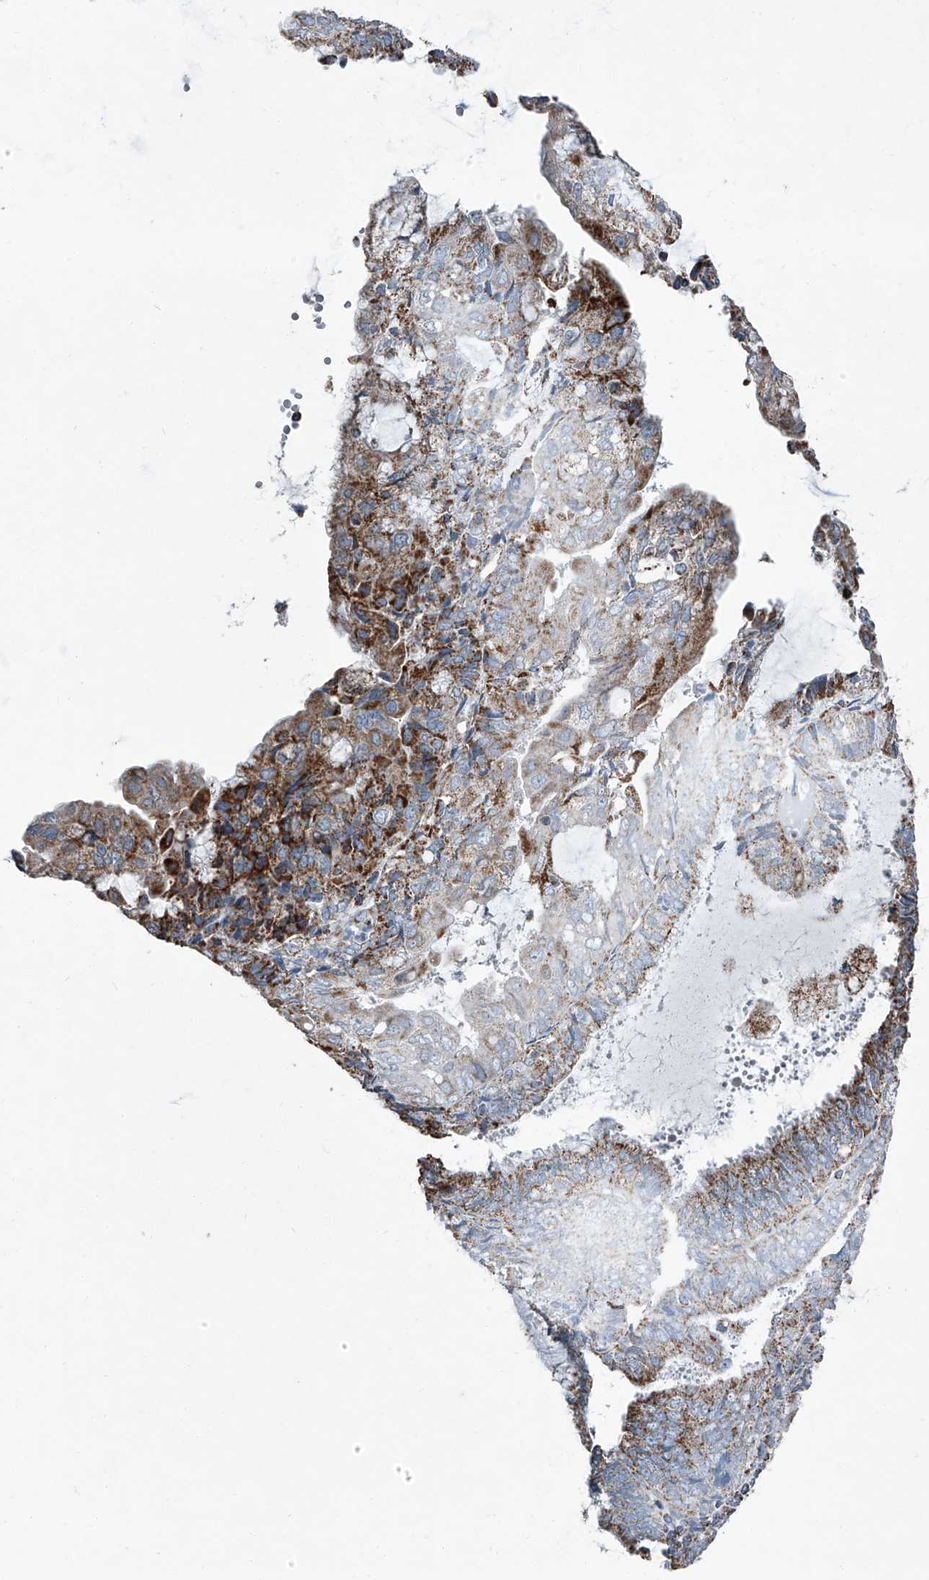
{"staining": {"intensity": "moderate", "quantity": ">75%", "location": "cytoplasmic/membranous"}, "tissue": "endometrial cancer", "cell_type": "Tumor cells", "image_type": "cancer", "snomed": [{"axis": "morphology", "description": "Adenocarcinoma, NOS"}, {"axis": "topography", "description": "Endometrium"}], "caption": "Endometrial cancer (adenocarcinoma) stained for a protein displays moderate cytoplasmic/membranous positivity in tumor cells. (Stains: DAB in brown, nuclei in blue, Microscopy: brightfield microscopy at high magnification).", "gene": "CHRNA7", "patient": {"sex": "female", "age": 81}}